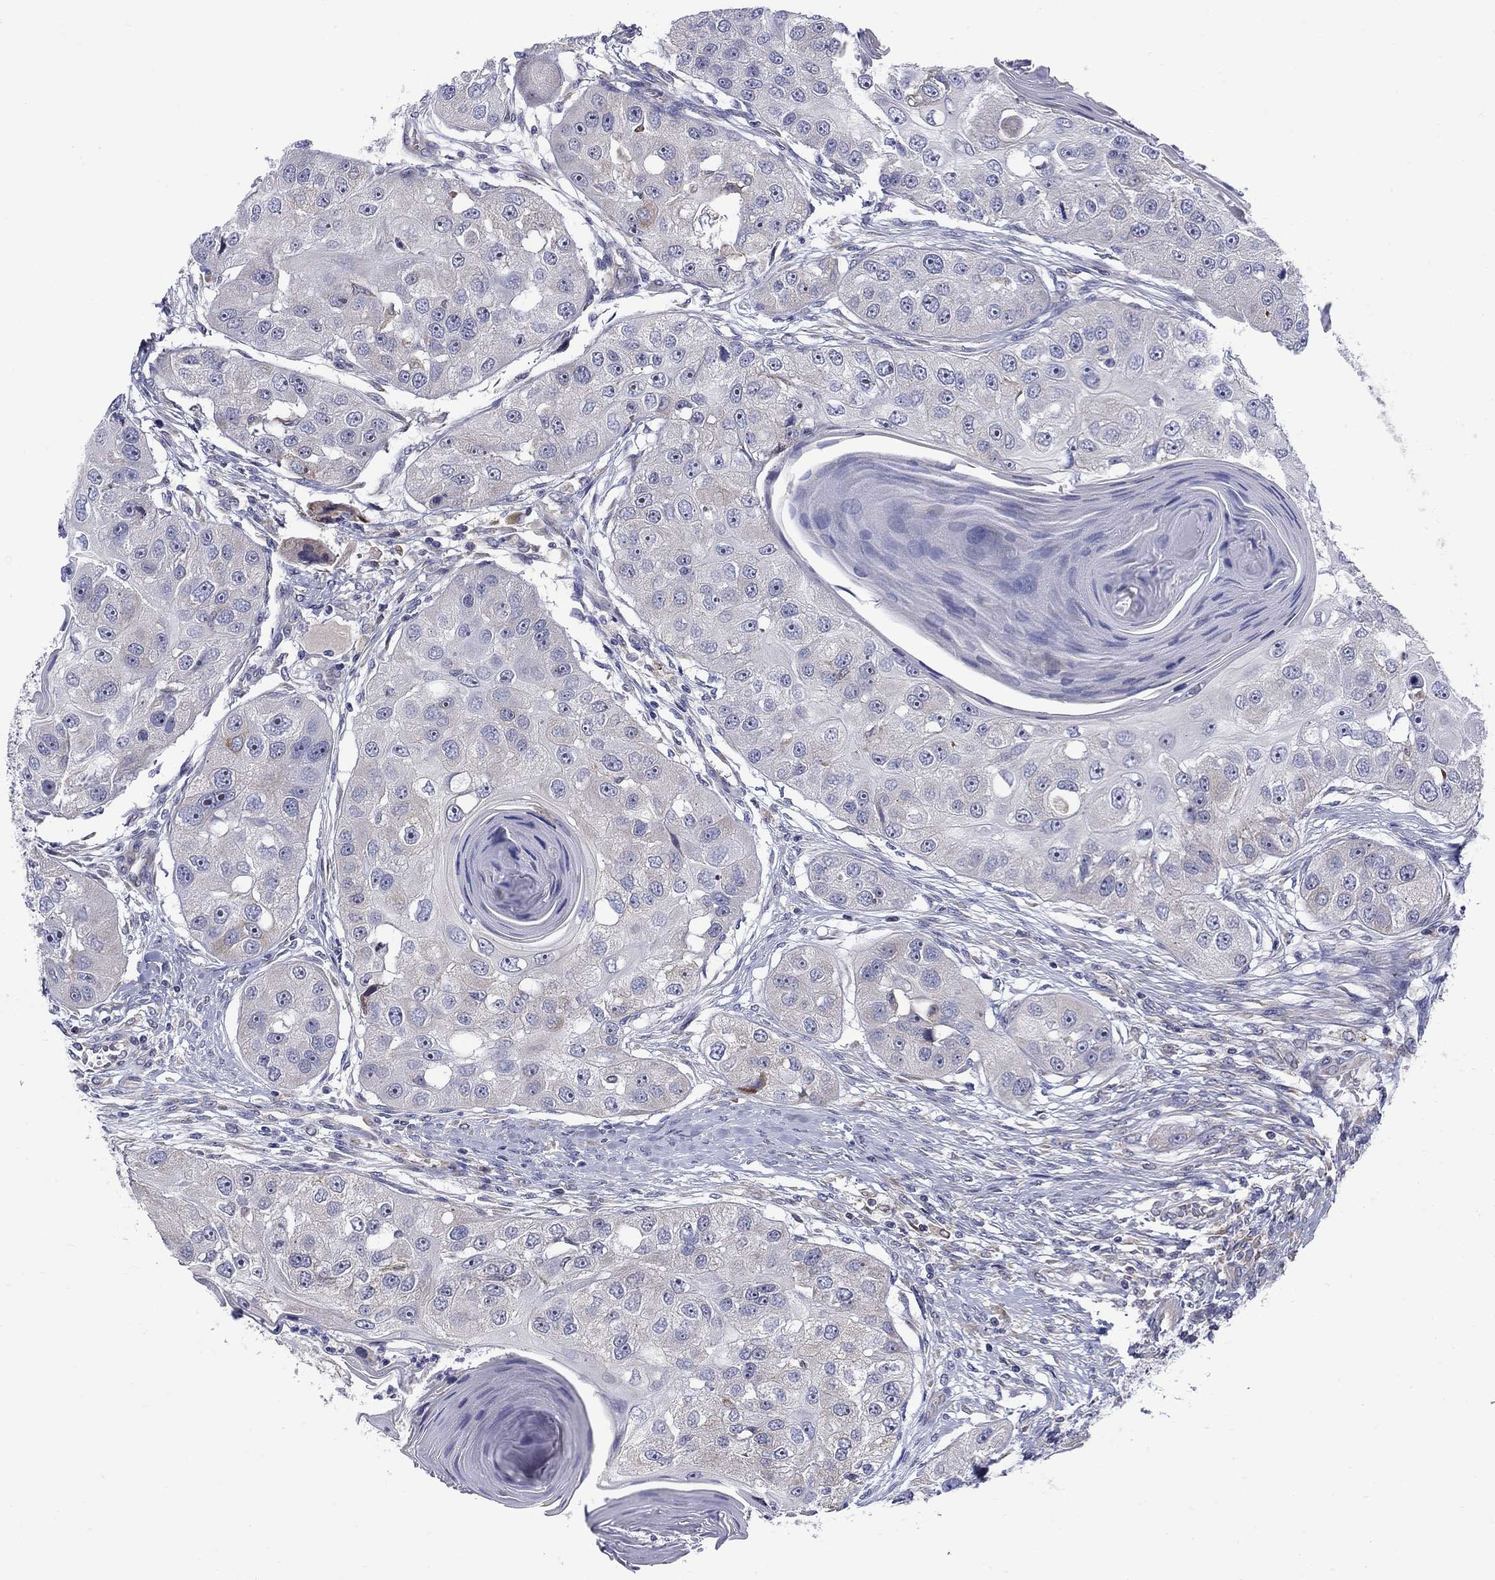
{"staining": {"intensity": "negative", "quantity": "none", "location": "none"}, "tissue": "head and neck cancer", "cell_type": "Tumor cells", "image_type": "cancer", "snomed": [{"axis": "morphology", "description": "Normal tissue, NOS"}, {"axis": "morphology", "description": "Squamous cell carcinoma, NOS"}, {"axis": "topography", "description": "Skeletal muscle"}, {"axis": "topography", "description": "Head-Neck"}], "caption": "Immunohistochemical staining of head and neck squamous cell carcinoma shows no significant positivity in tumor cells.", "gene": "QRFPR", "patient": {"sex": "male", "age": 51}}